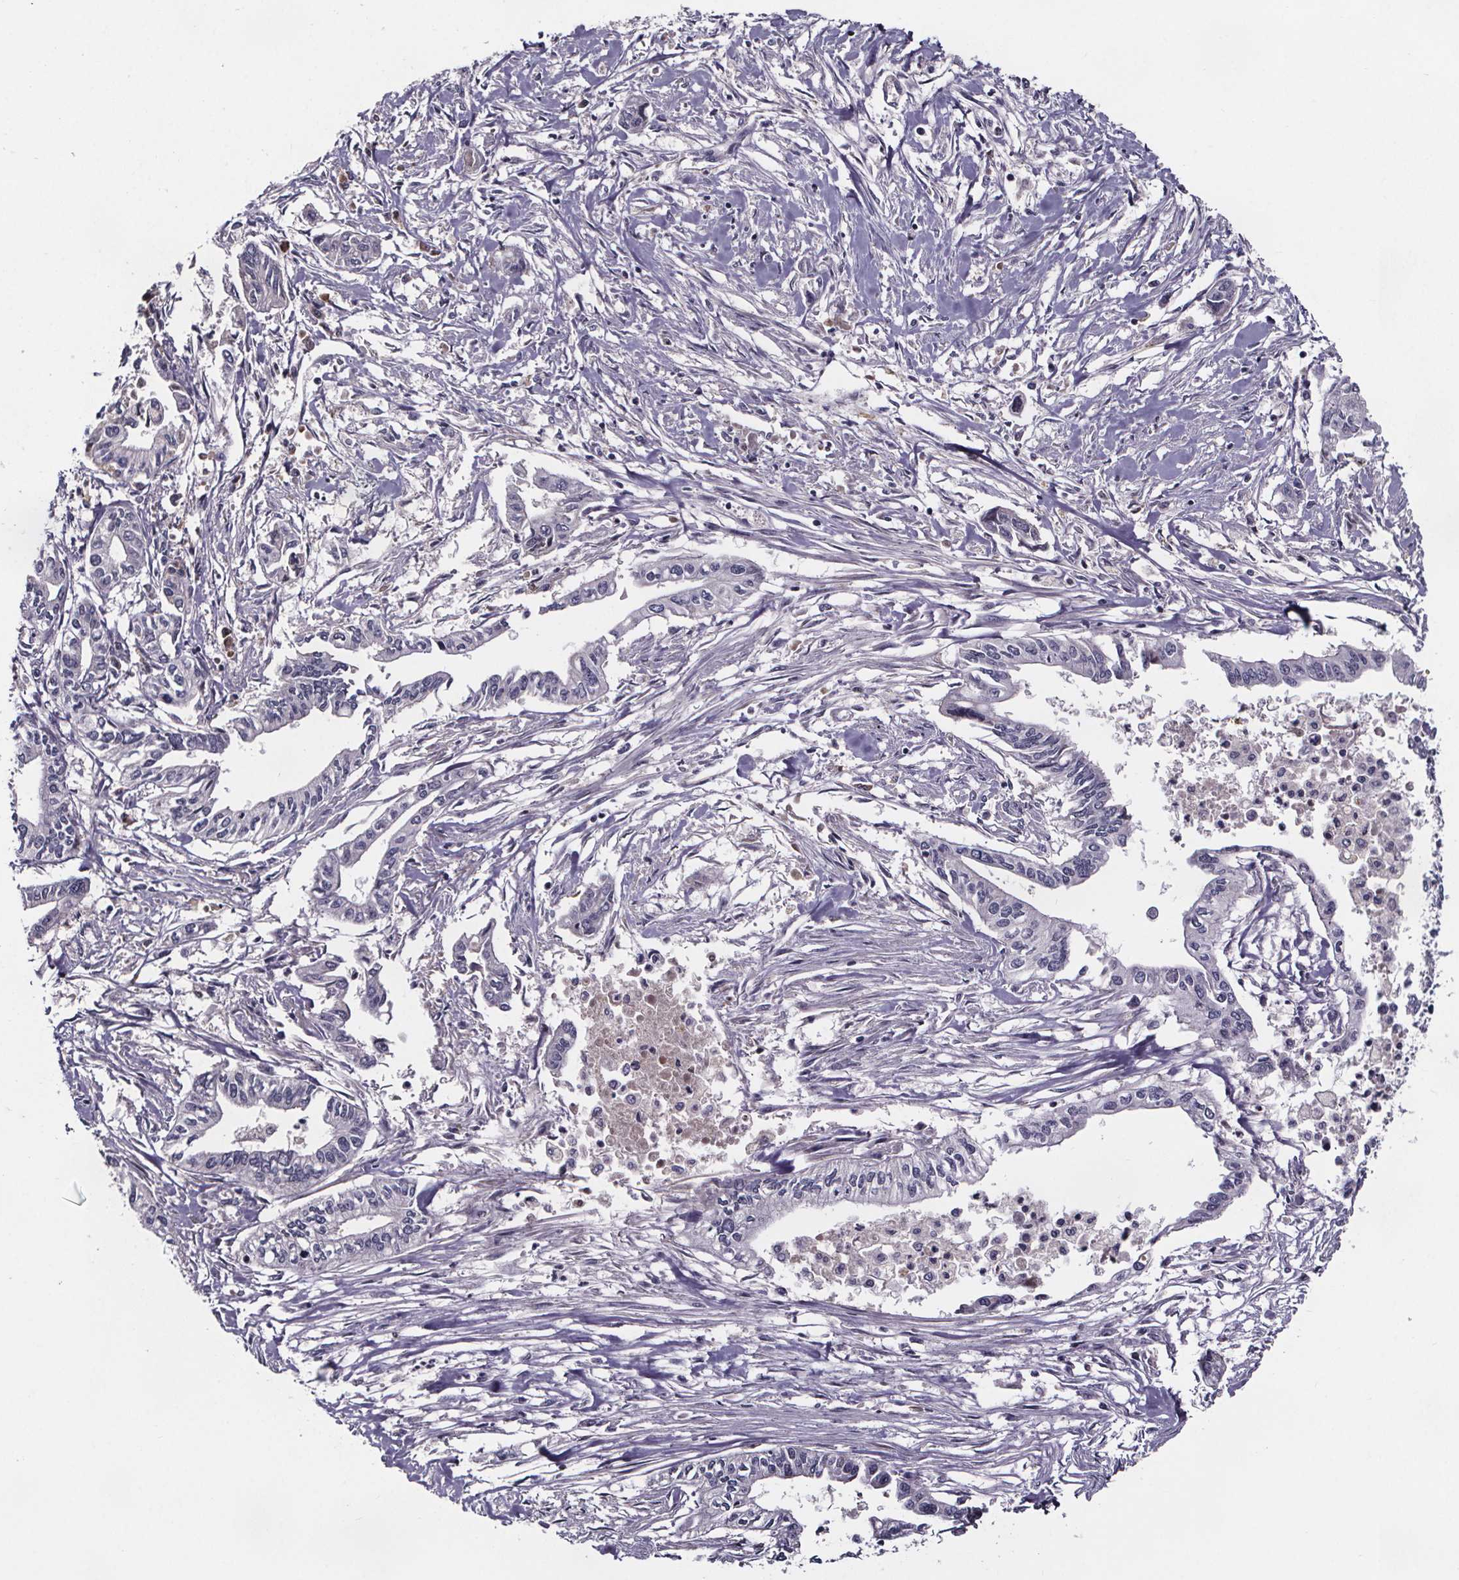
{"staining": {"intensity": "negative", "quantity": "none", "location": "none"}, "tissue": "pancreatic cancer", "cell_type": "Tumor cells", "image_type": "cancer", "snomed": [{"axis": "morphology", "description": "Adenocarcinoma, NOS"}, {"axis": "topography", "description": "Pancreas"}], "caption": "Pancreatic adenocarcinoma was stained to show a protein in brown. There is no significant positivity in tumor cells. Brightfield microscopy of immunohistochemistry stained with DAB (3,3'-diaminobenzidine) (brown) and hematoxylin (blue), captured at high magnification.", "gene": "NPHP4", "patient": {"sex": "male", "age": 60}}